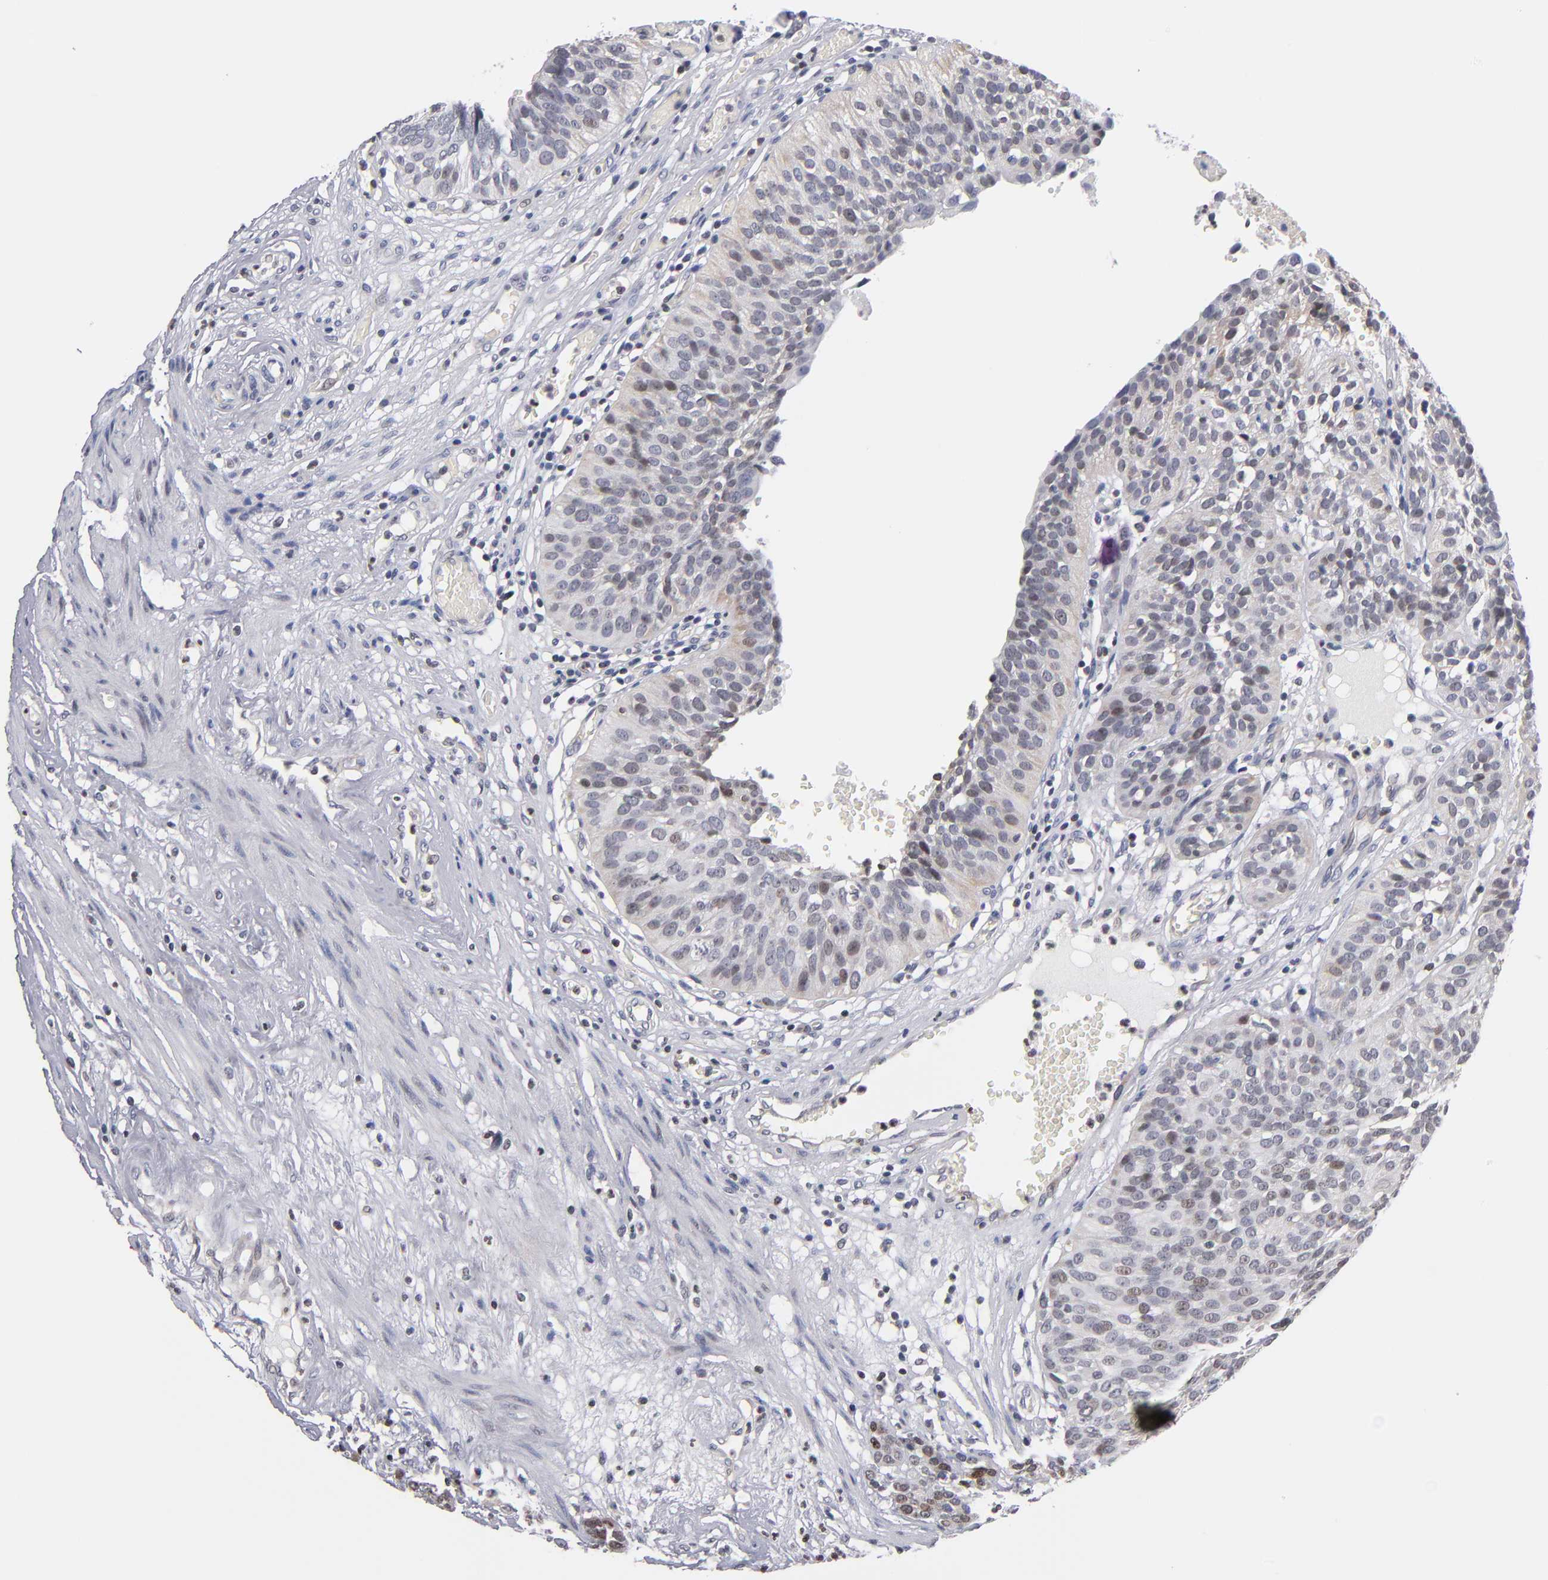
{"staining": {"intensity": "moderate", "quantity": "25%-75%", "location": "nuclear"}, "tissue": "urothelial cancer", "cell_type": "Tumor cells", "image_type": "cancer", "snomed": [{"axis": "morphology", "description": "Urothelial carcinoma, High grade"}, {"axis": "topography", "description": "Urinary bladder"}], "caption": "High-grade urothelial carcinoma was stained to show a protein in brown. There is medium levels of moderate nuclear staining in about 25%-75% of tumor cells.", "gene": "ODF2", "patient": {"sex": "male", "age": 56}}